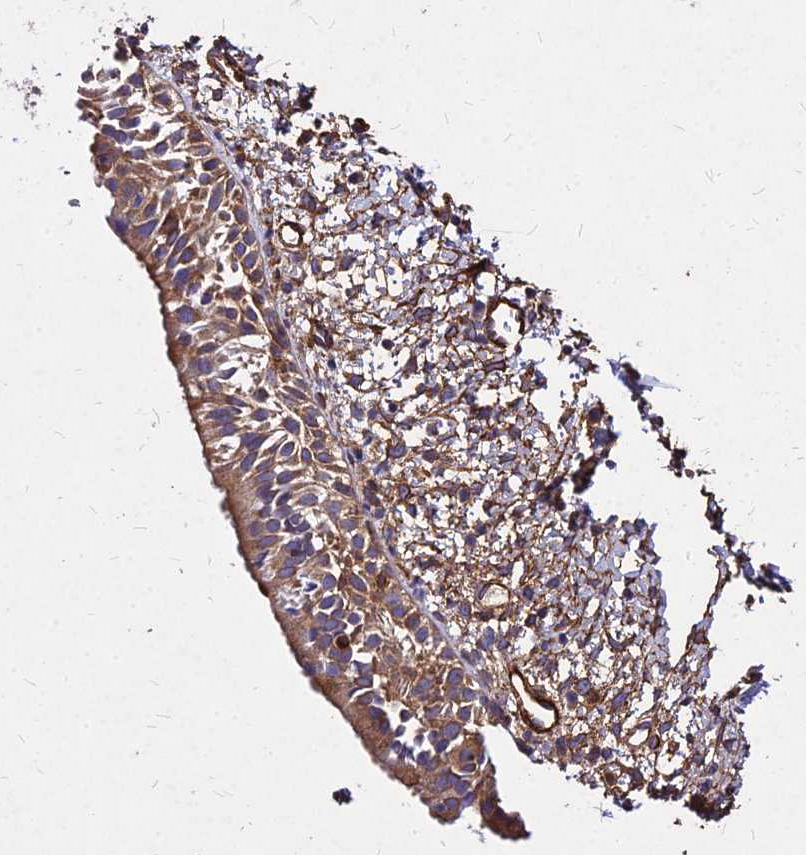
{"staining": {"intensity": "moderate", "quantity": ">75%", "location": "cytoplasmic/membranous"}, "tissue": "nasopharynx", "cell_type": "Respiratory epithelial cells", "image_type": "normal", "snomed": [{"axis": "morphology", "description": "Normal tissue, NOS"}, {"axis": "topography", "description": "Nasopharynx"}], "caption": "An image of human nasopharynx stained for a protein displays moderate cytoplasmic/membranous brown staining in respiratory epithelial cells.", "gene": "EFCC1", "patient": {"sex": "male", "age": 22}}